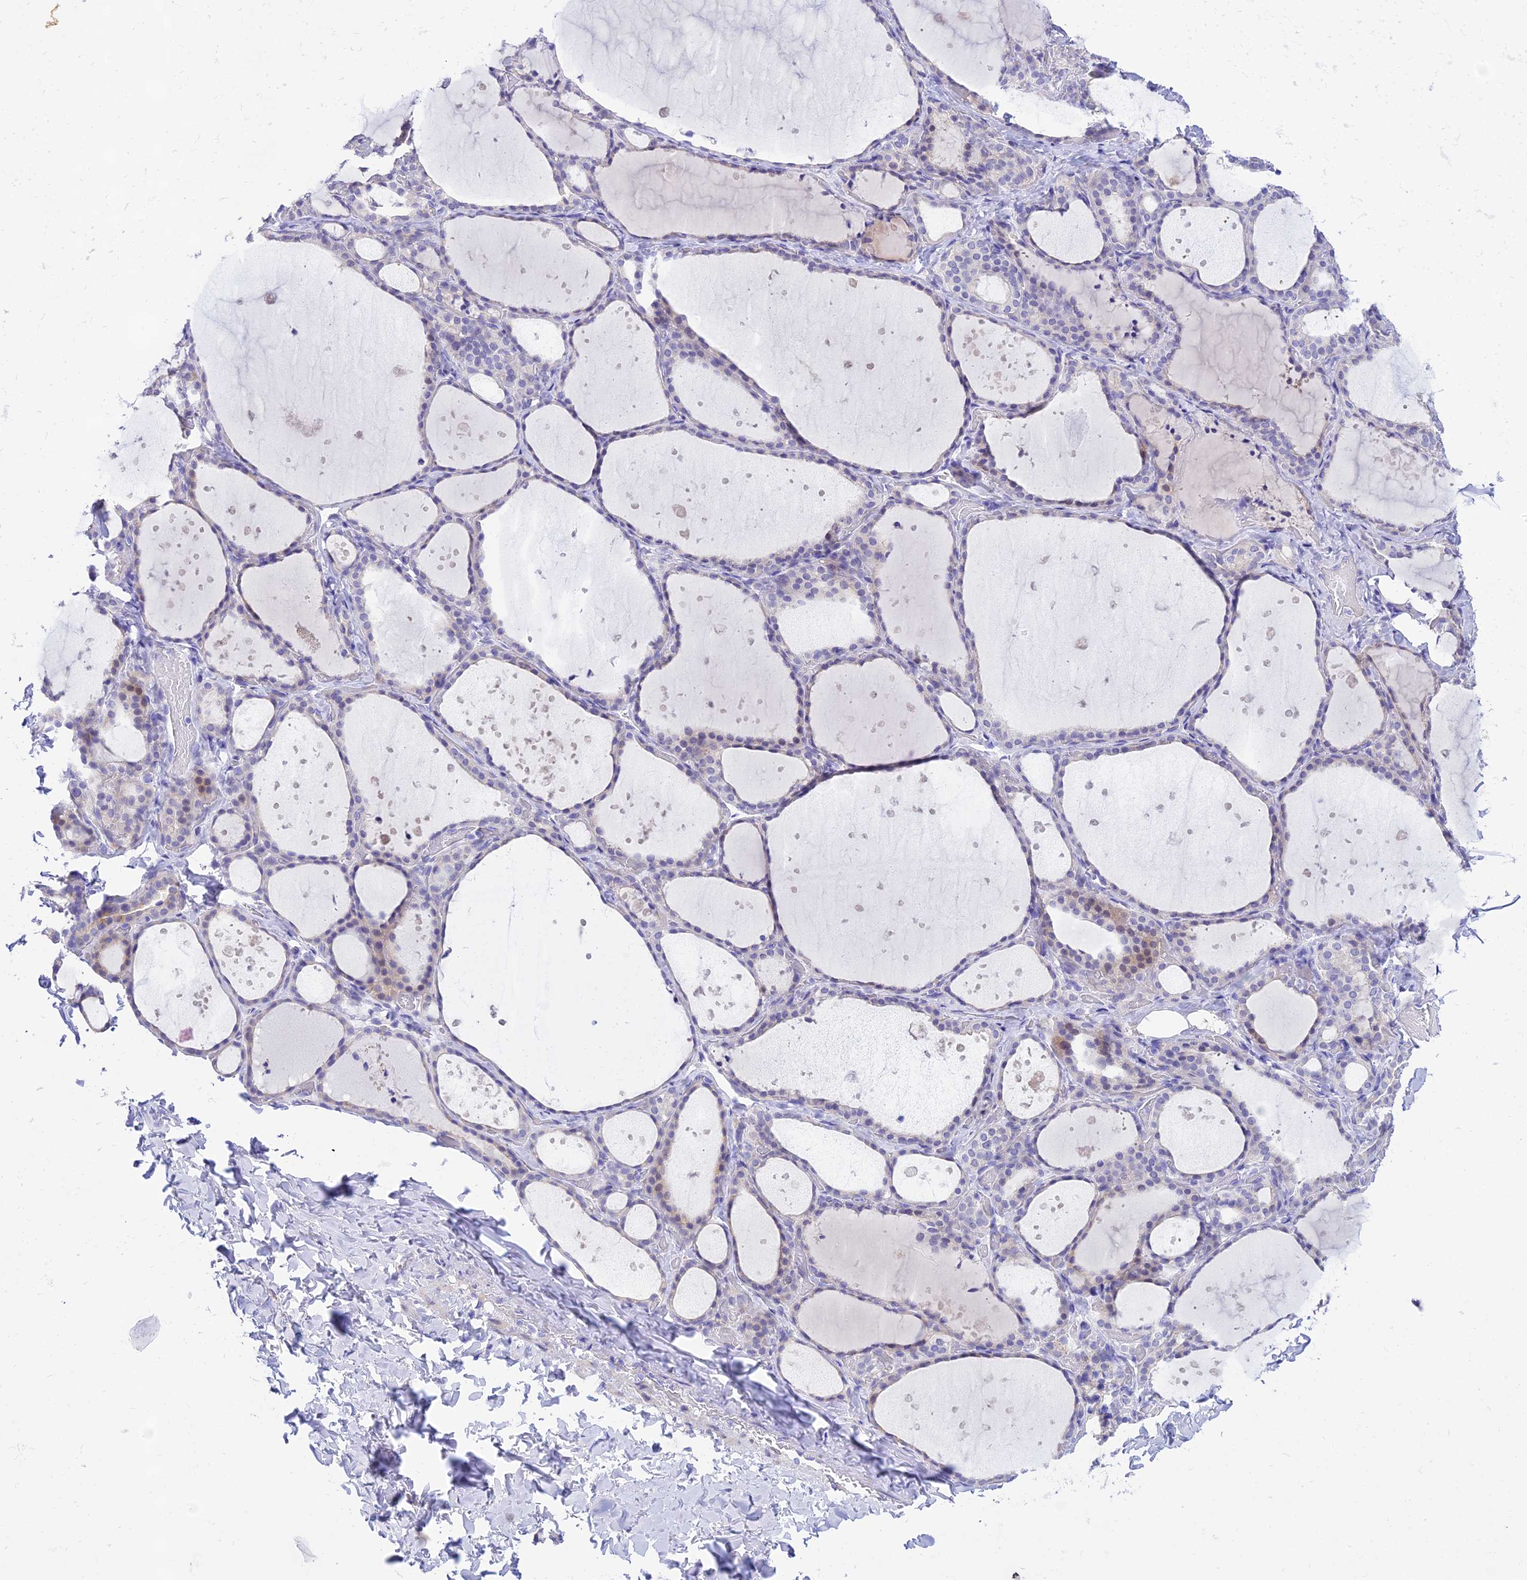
{"staining": {"intensity": "weak", "quantity": "<25%", "location": "cytoplasmic/membranous"}, "tissue": "thyroid gland", "cell_type": "Glandular cells", "image_type": "normal", "snomed": [{"axis": "morphology", "description": "Normal tissue, NOS"}, {"axis": "topography", "description": "Thyroid gland"}], "caption": "A micrograph of thyroid gland stained for a protein displays no brown staining in glandular cells. (Immunohistochemistry, brightfield microscopy, high magnification).", "gene": "TAC3", "patient": {"sex": "female", "age": 44}}